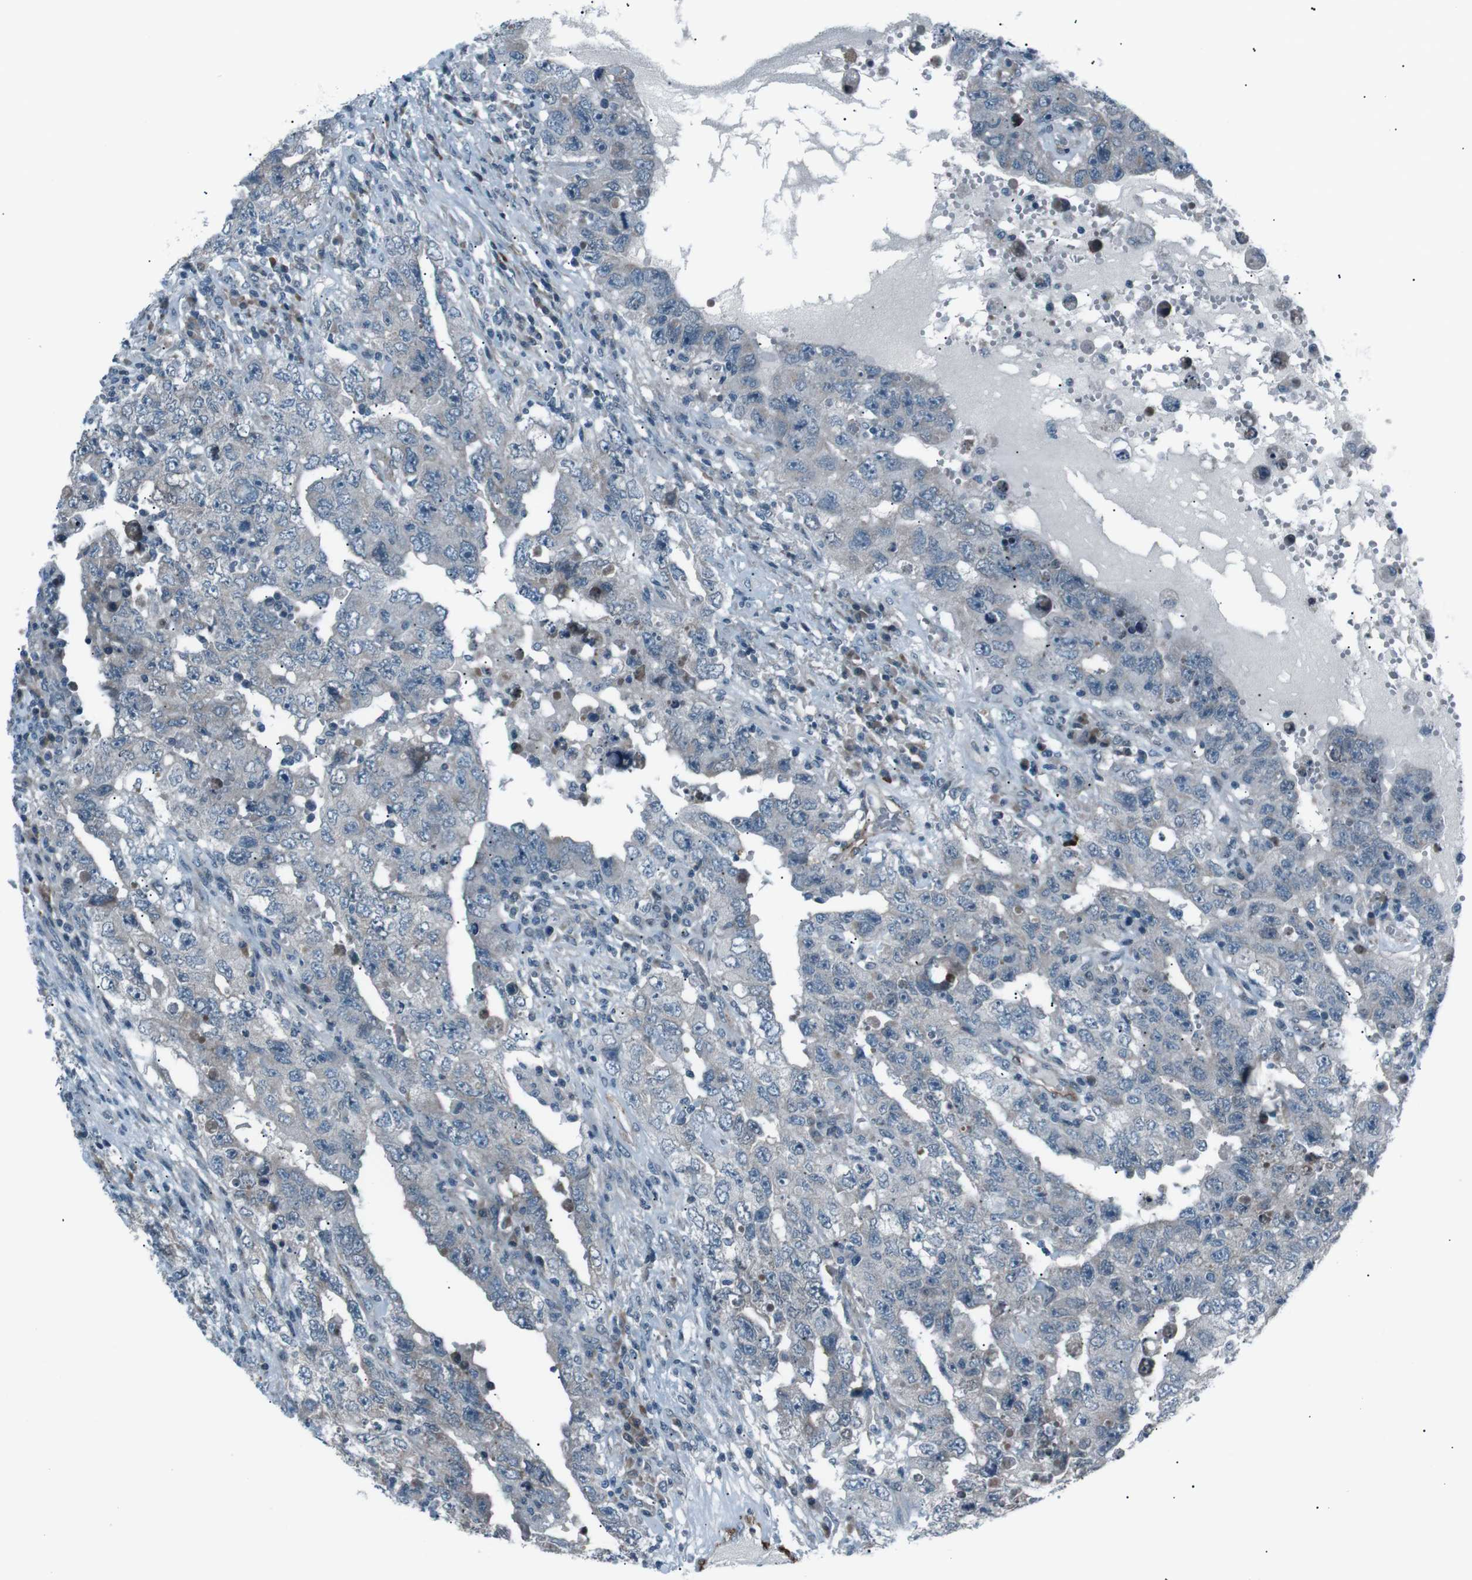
{"staining": {"intensity": "negative", "quantity": "none", "location": "none"}, "tissue": "testis cancer", "cell_type": "Tumor cells", "image_type": "cancer", "snomed": [{"axis": "morphology", "description": "Carcinoma, Embryonal, NOS"}, {"axis": "topography", "description": "Testis"}], "caption": "Tumor cells are negative for protein expression in human testis cancer.", "gene": "PDLIM5", "patient": {"sex": "male", "age": 26}}